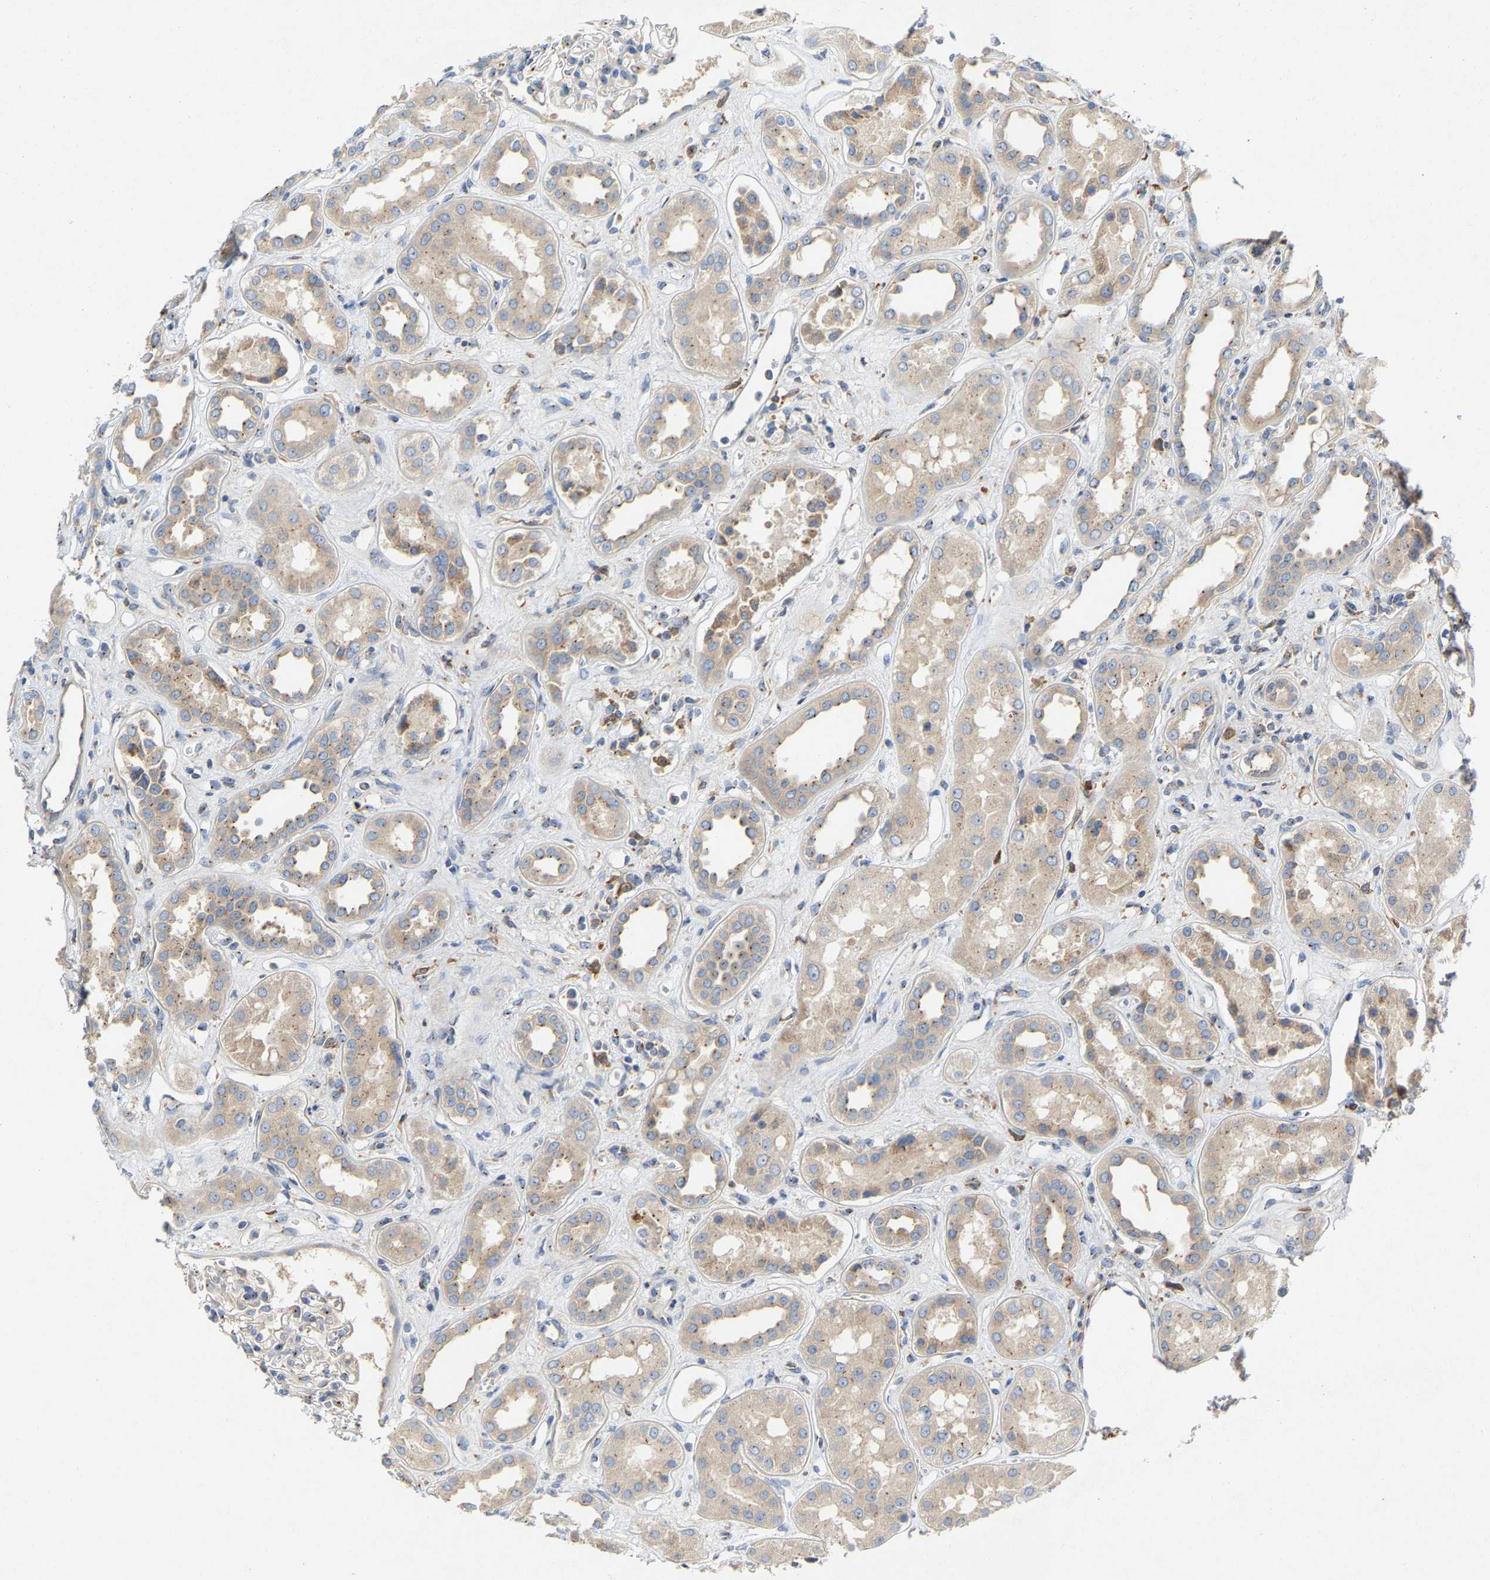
{"staining": {"intensity": "weak", "quantity": "25%-75%", "location": "cytoplasmic/membranous"}, "tissue": "kidney", "cell_type": "Cells in glomeruli", "image_type": "normal", "snomed": [{"axis": "morphology", "description": "Normal tissue, NOS"}, {"axis": "topography", "description": "Kidney"}], "caption": "Kidney was stained to show a protein in brown. There is low levels of weak cytoplasmic/membranous expression in approximately 25%-75% of cells in glomeruli. The staining was performed using DAB, with brown indicating positive protein expression. Nuclei are stained blue with hematoxylin.", "gene": "PCNT", "patient": {"sex": "male", "age": 59}}